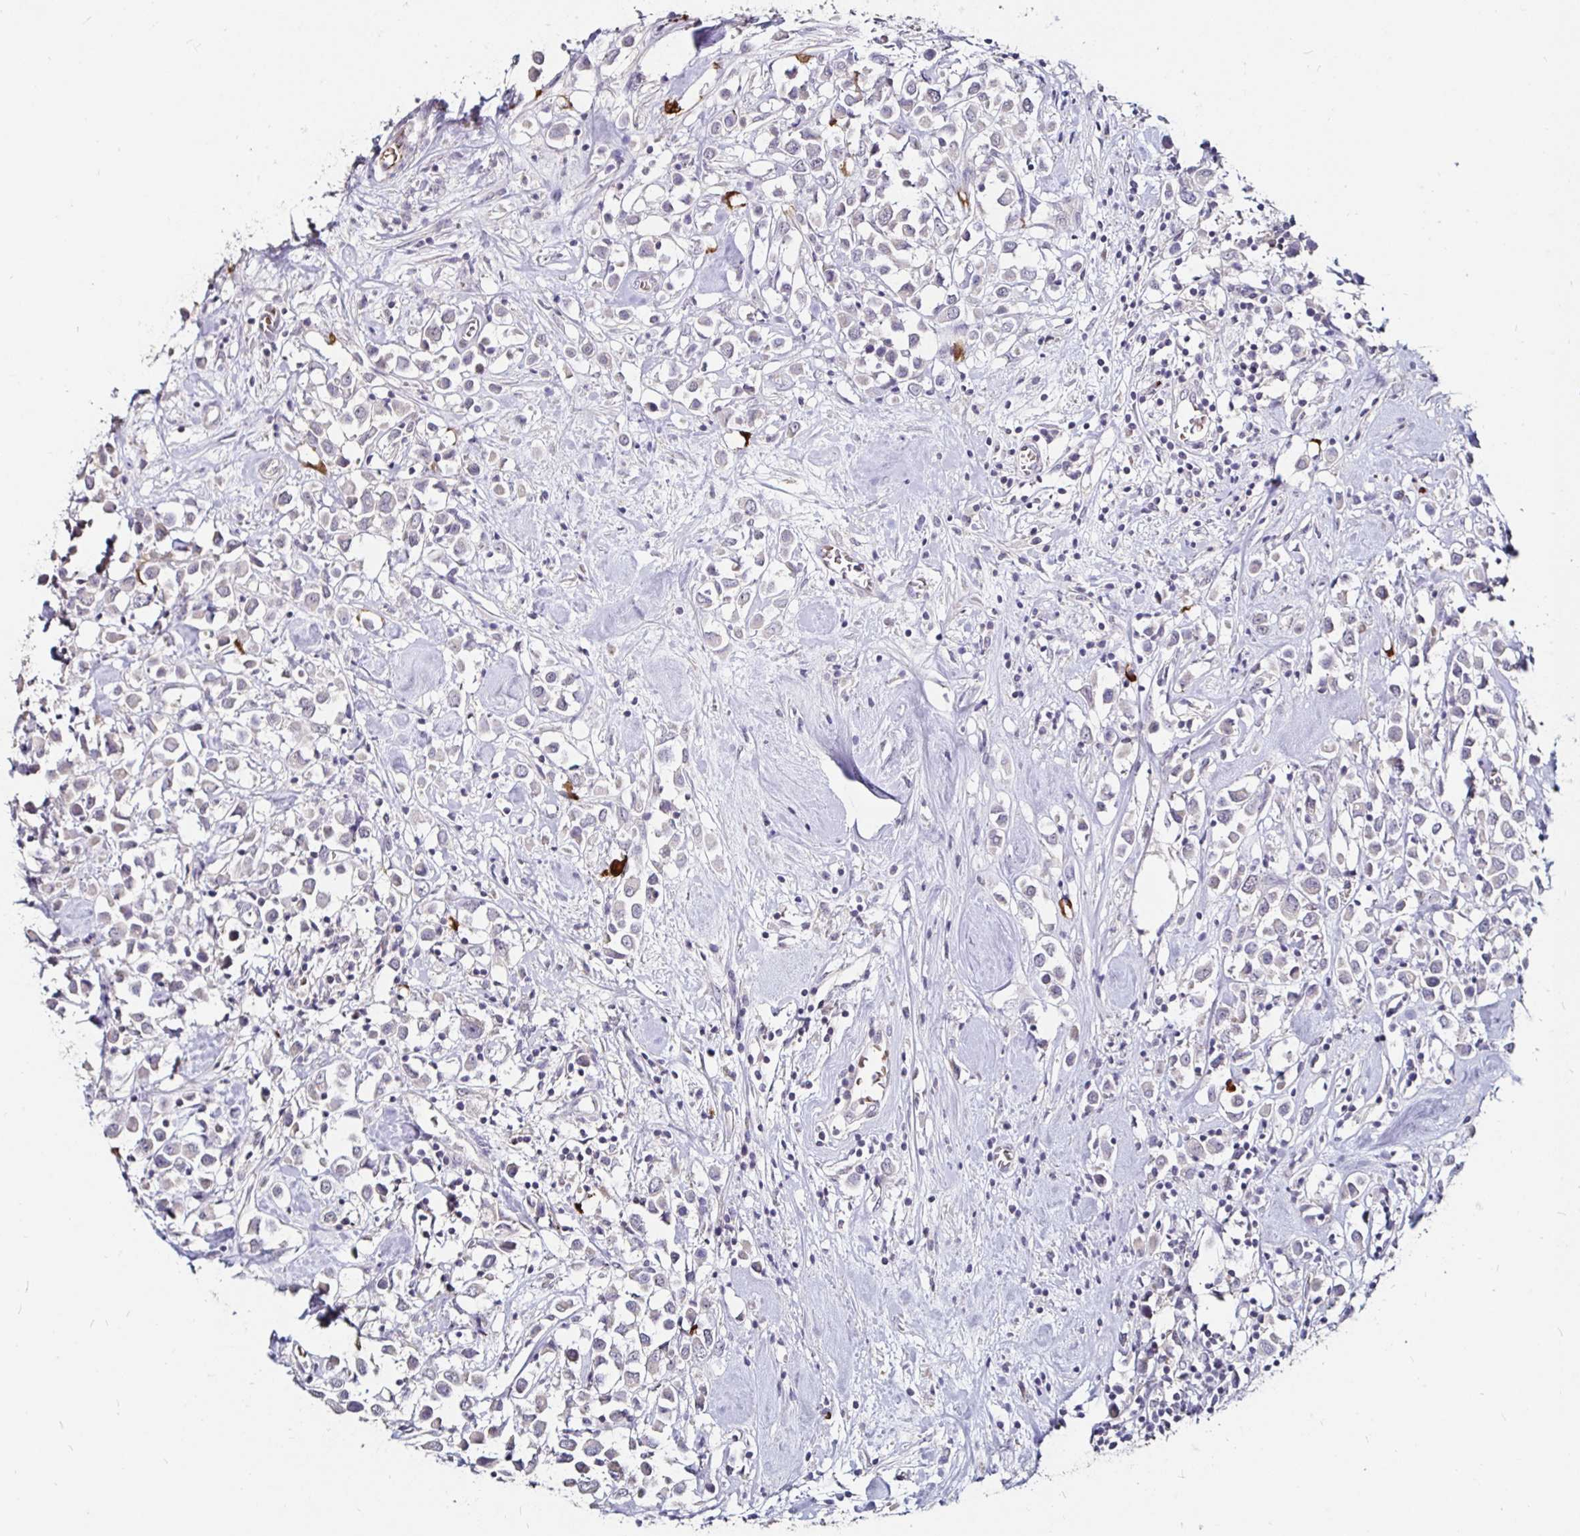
{"staining": {"intensity": "negative", "quantity": "none", "location": "none"}, "tissue": "breast cancer", "cell_type": "Tumor cells", "image_type": "cancer", "snomed": [{"axis": "morphology", "description": "Duct carcinoma"}, {"axis": "topography", "description": "Breast"}], "caption": "The immunohistochemistry histopathology image has no significant expression in tumor cells of breast cancer (intraductal carcinoma) tissue. The staining is performed using DAB brown chromogen with nuclei counter-stained in using hematoxylin.", "gene": "FAIM2", "patient": {"sex": "female", "age": 61}}